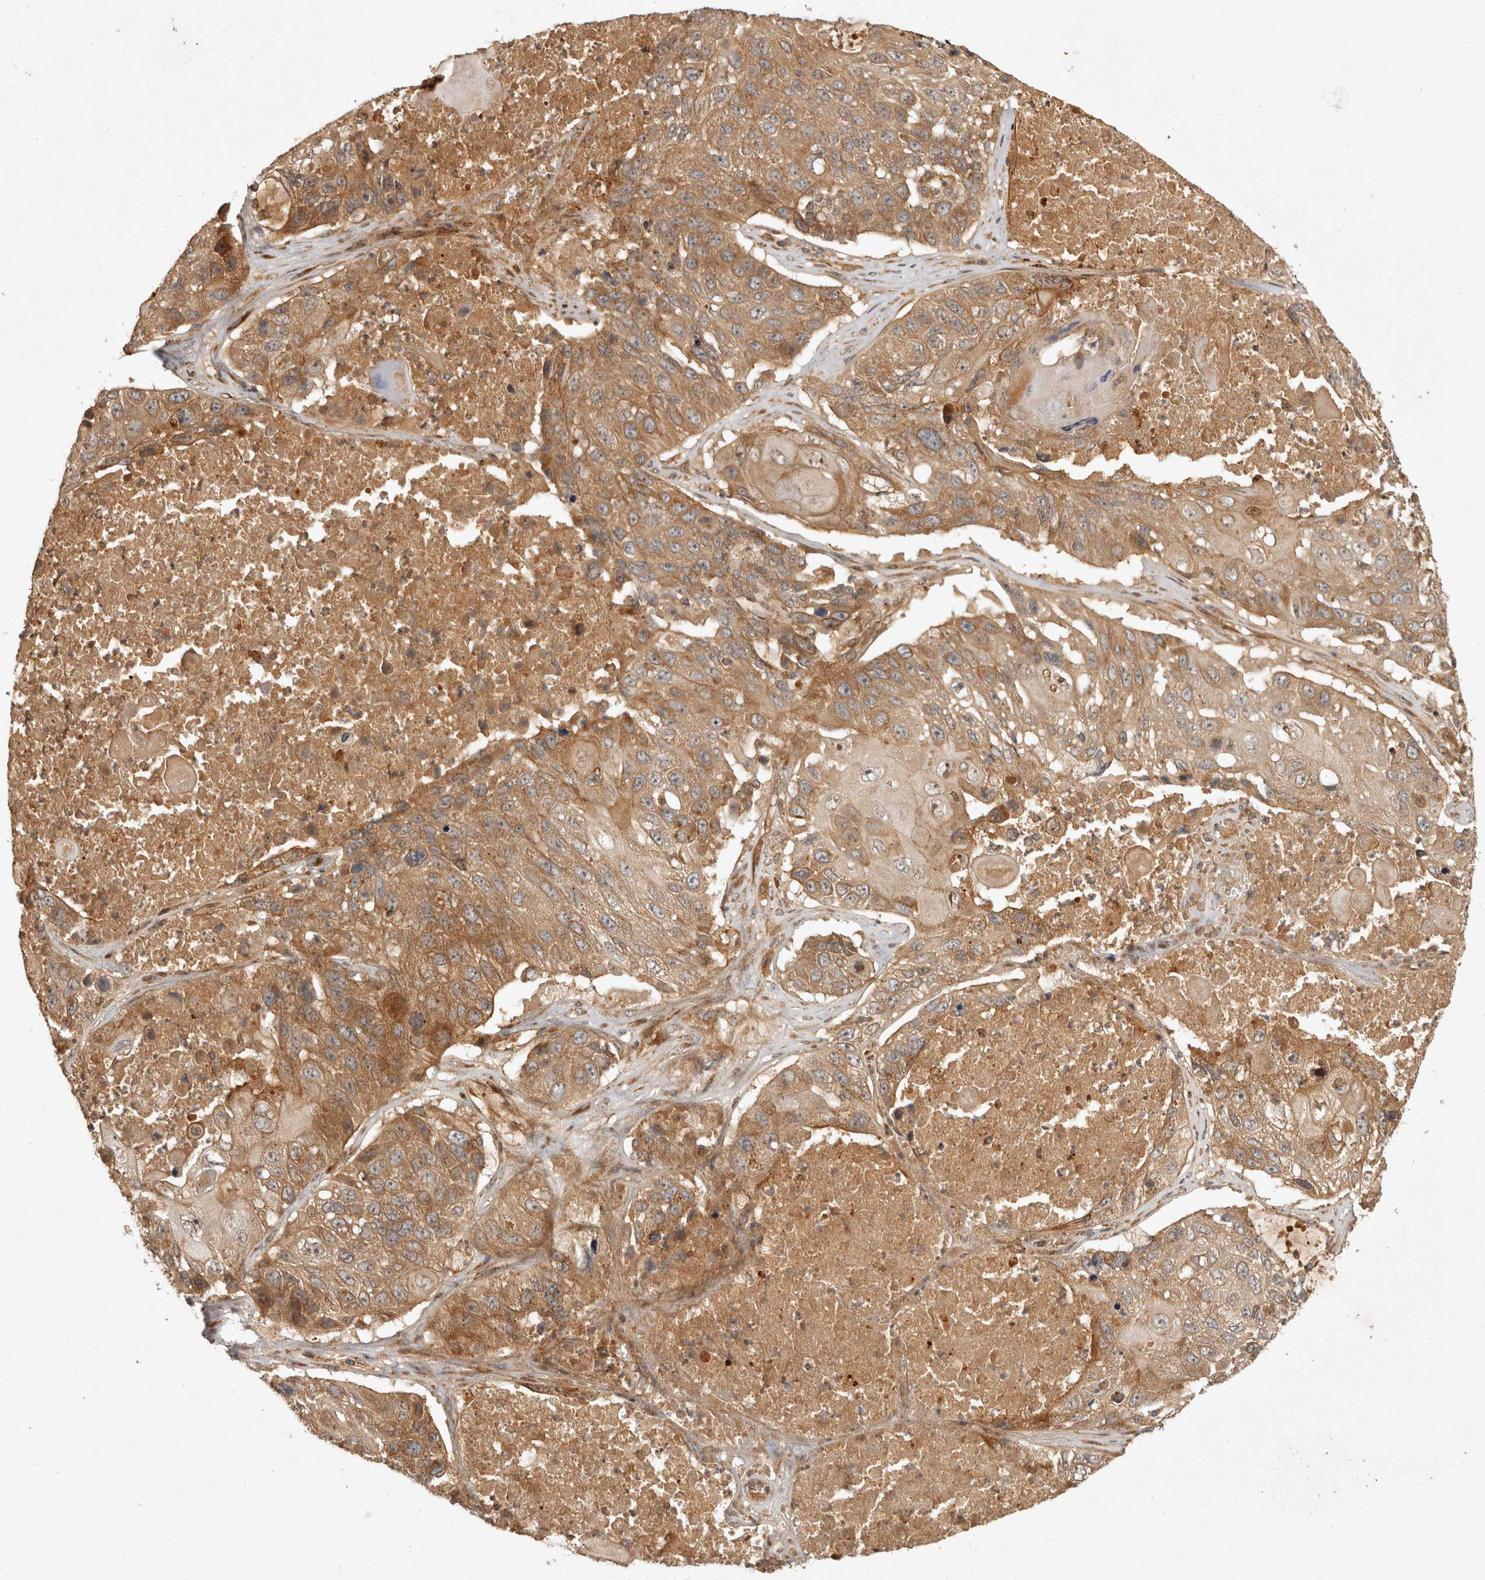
{"staining": {"intensity": "moderate", "quantity": ">75%", "location": "cytoplasmic/membranous"}, "tissue": "lung cancer", "cell_type": "Tumor cells", "image_type": "cancer", "snomed": [{"axis": "morphology", "description": "Squamous cell carcinoma, NOS"}, {"axis": "topography", "description": "Lung"}], "caption": "Tumor cells display medium levels of moderate cytoplasmic/membranous positivity in about >75% of cells in squamous cell carcinoma (lung).", "gene": "CAMSAP2", "patient": {"sex": "male", "age": 61}}